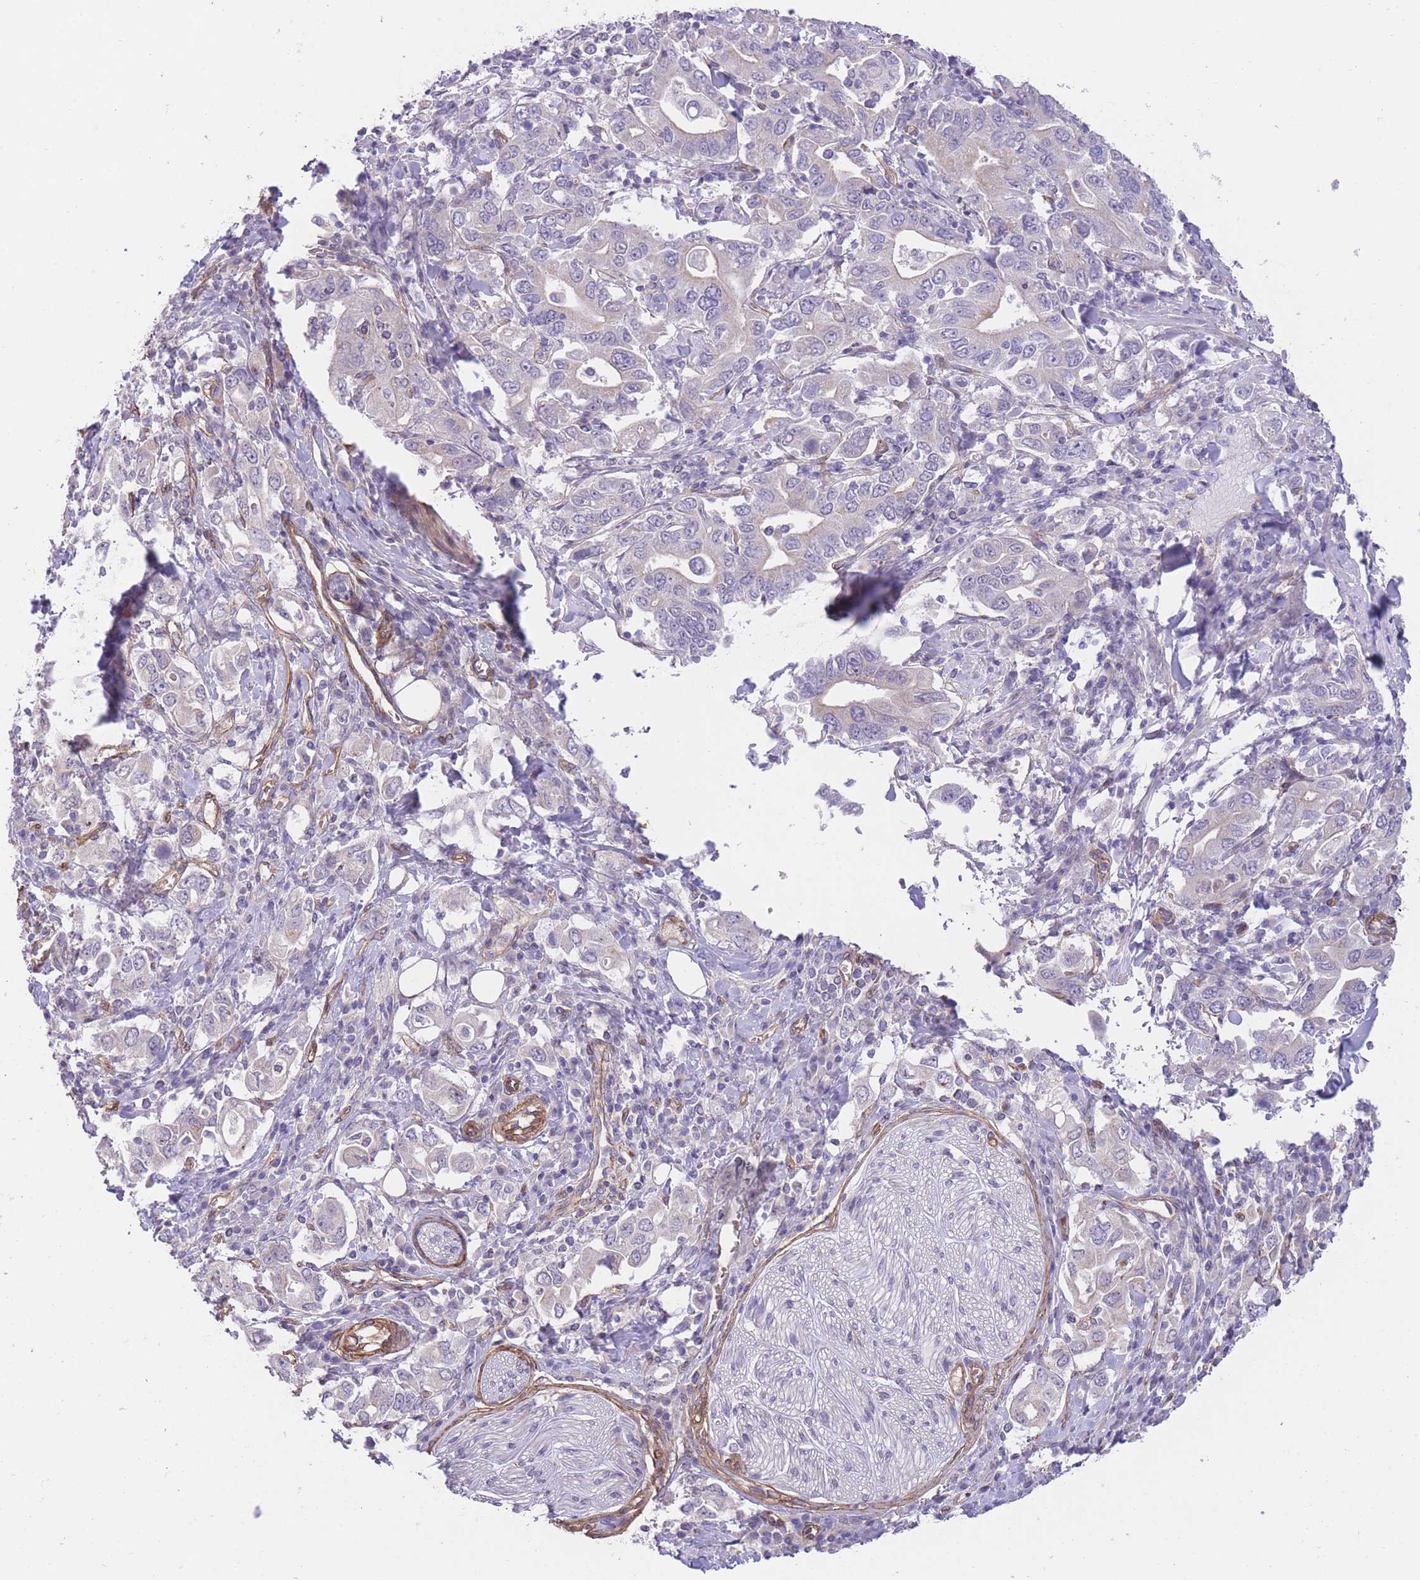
{"staining": {"intensity": "negative", "quantity": "none", "location": "none"}, "tissue": "stomach cancer", "cell_type": "Tumor cells", "image_type": "cancer", "snomed": [{"axis": "morphology", "description": "Adenocarcinoma, NOS"}, {"axis": "topography", "description": "Stomach, upper"}, {"axis": "topography", "description": "Stomach"}], "caption": "A high-resolution histopathology image shows IHC staining of stomach adenocarcinoma, which shows no significant staining in tumor cells.", "gene": "QTRT1", "patient": {"sex": "male", "age": 62}}